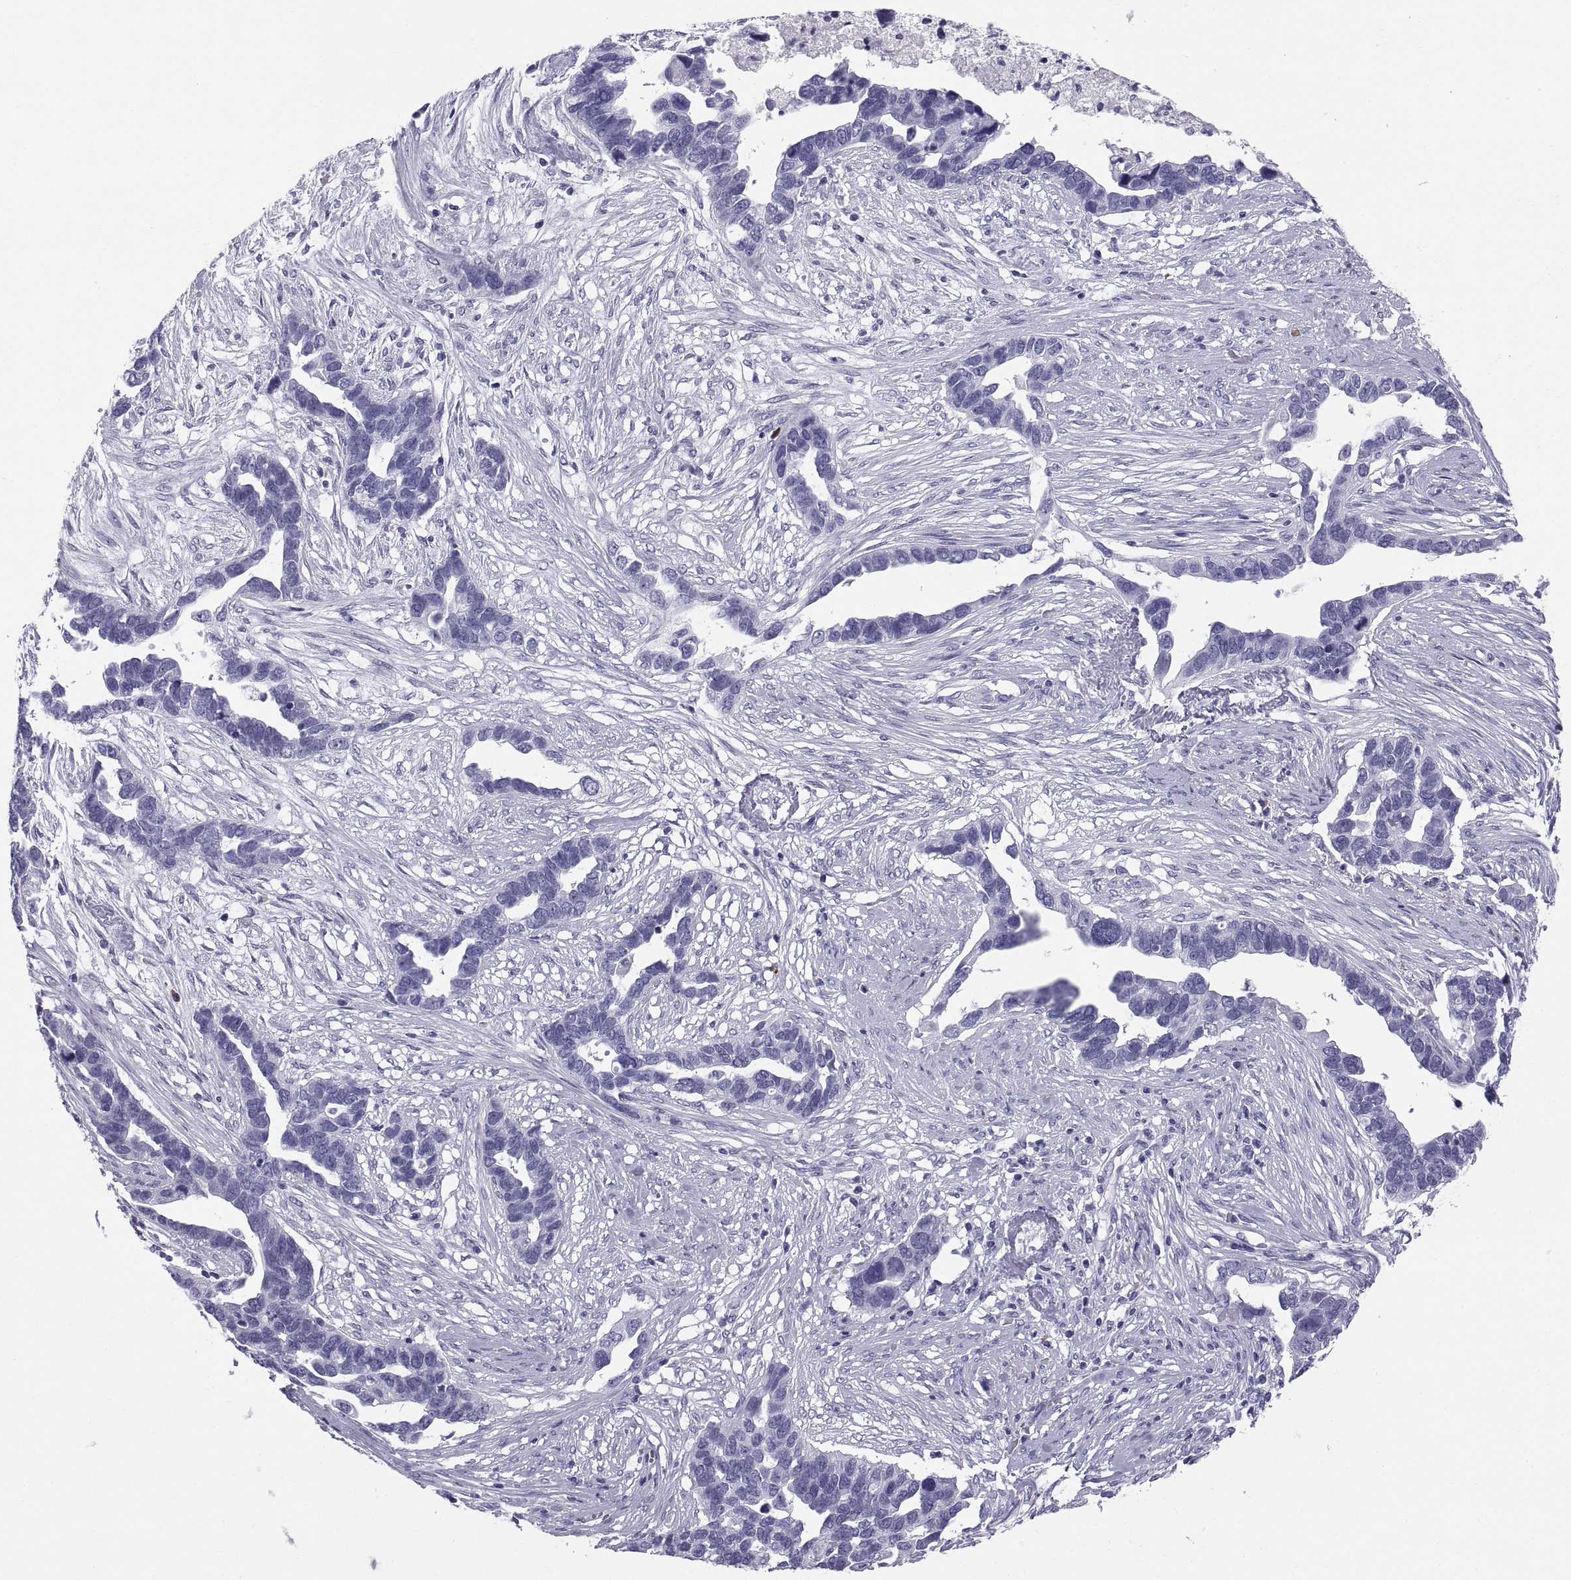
{"staining": {"intensity": "negative", "quantity": "none", "location": "none"}, "tissue": "ovarian cancer", "cell_type": "Tumor cells", "image_type": "cancer", "snomed": [{"axis": "morphology", "description": "Cystadenocarcinoma, serous, NOS"}, {"axis": "topography", "description": "Ovary"}], "caption": "Tumor cells are negative for brown protein staining in ovarian cancer.", "gene": "CT47A10", "patient": {"sex": "female", "age": 54}}